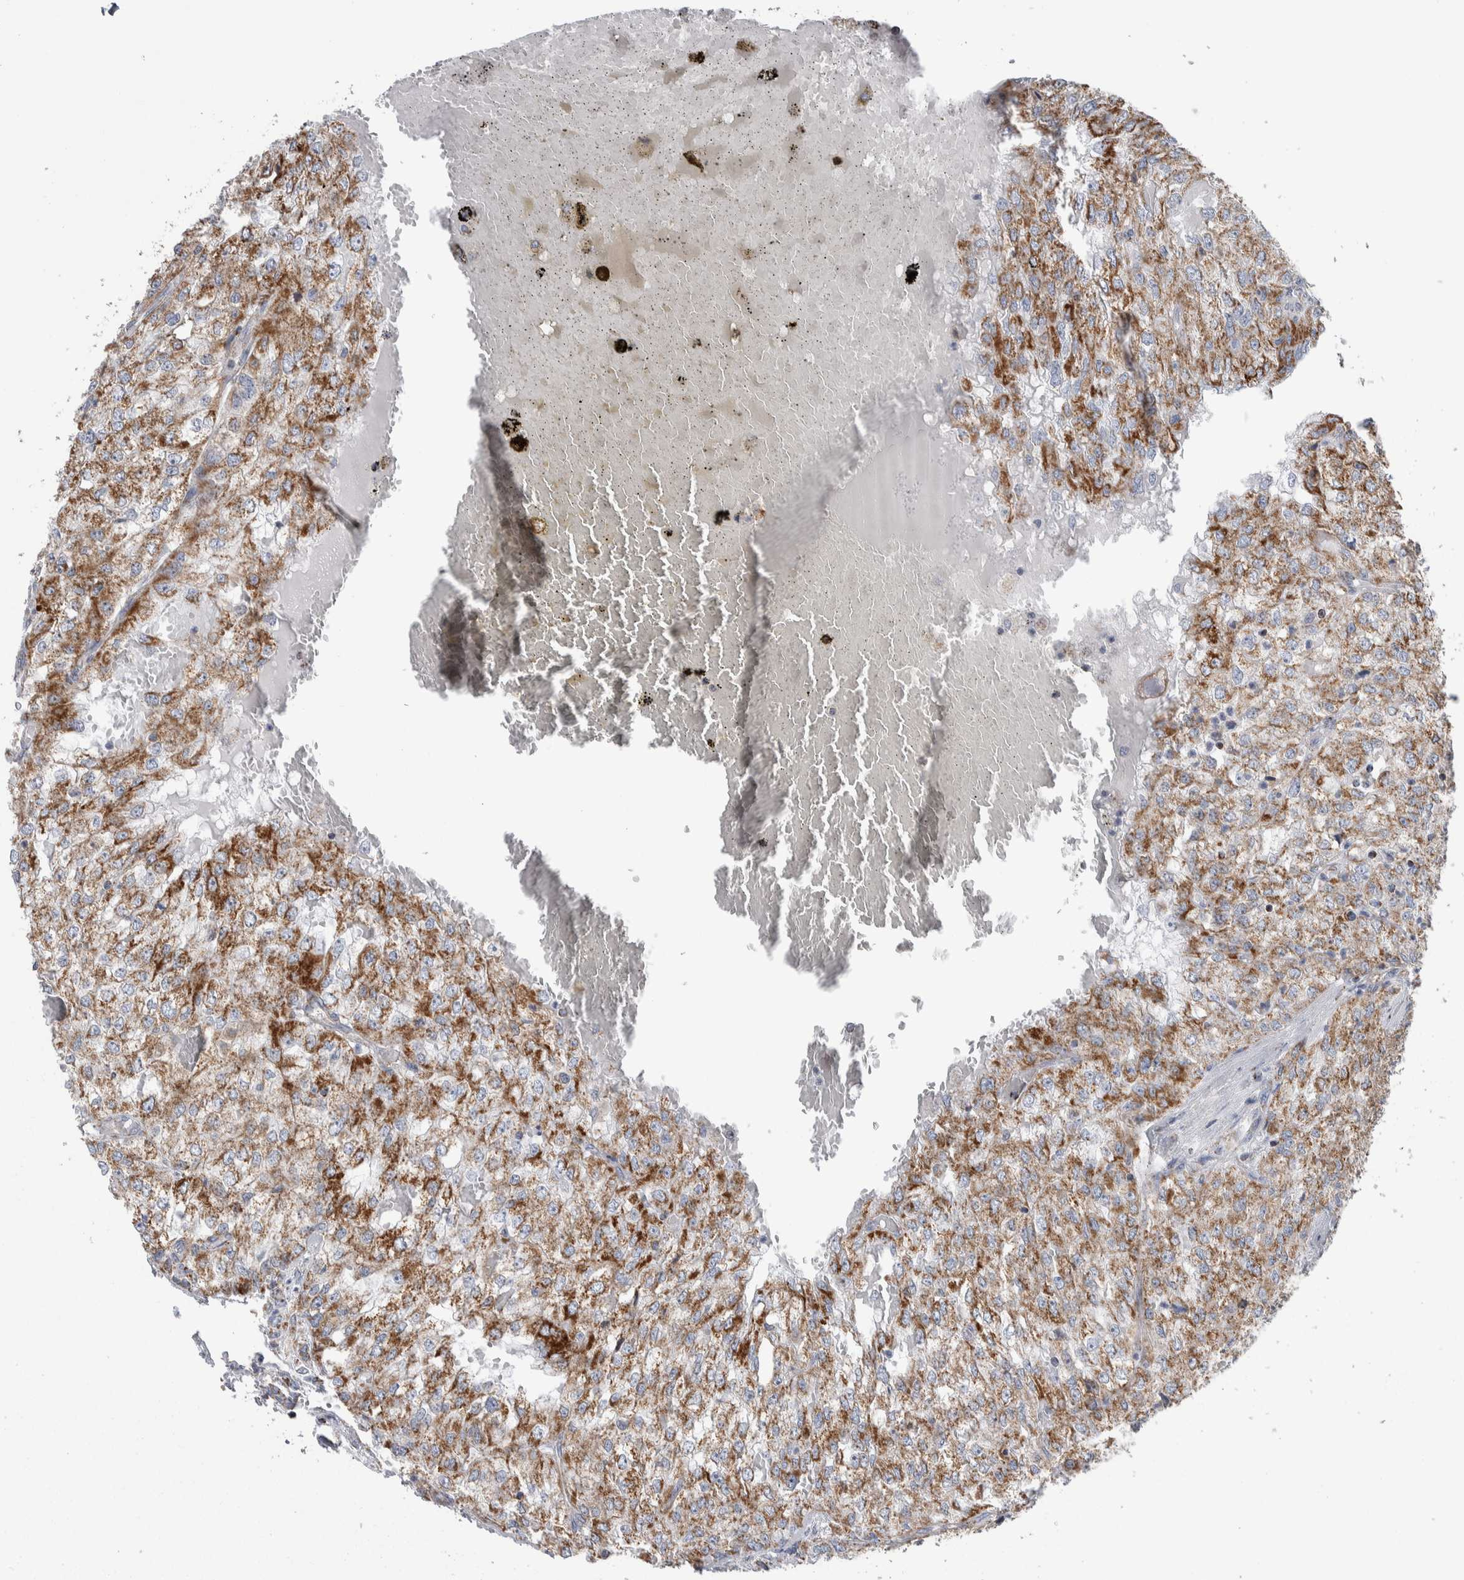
{"staining": {"intensity": "moderate", "quantity": ">75%", "location": "cytoplasmic/membranous"}, "tissue": "renal cancer", "cell_type": "Tumor cells", "image_type": "cancer", "snomed": [{"axis": "morphology", "description": "Adenocarcinoma, NOS"}, {"axis": "topography", "description": "Kidney"}], "caption": "Moderate cytoplasmic/membranous expression for a protein is appreciated in approximately >75% of tumor cells of renal cancer (adenocarcinoma) using IHC.", "gene": "ETFA", "patient": {"sex": "female", "age": 54}}